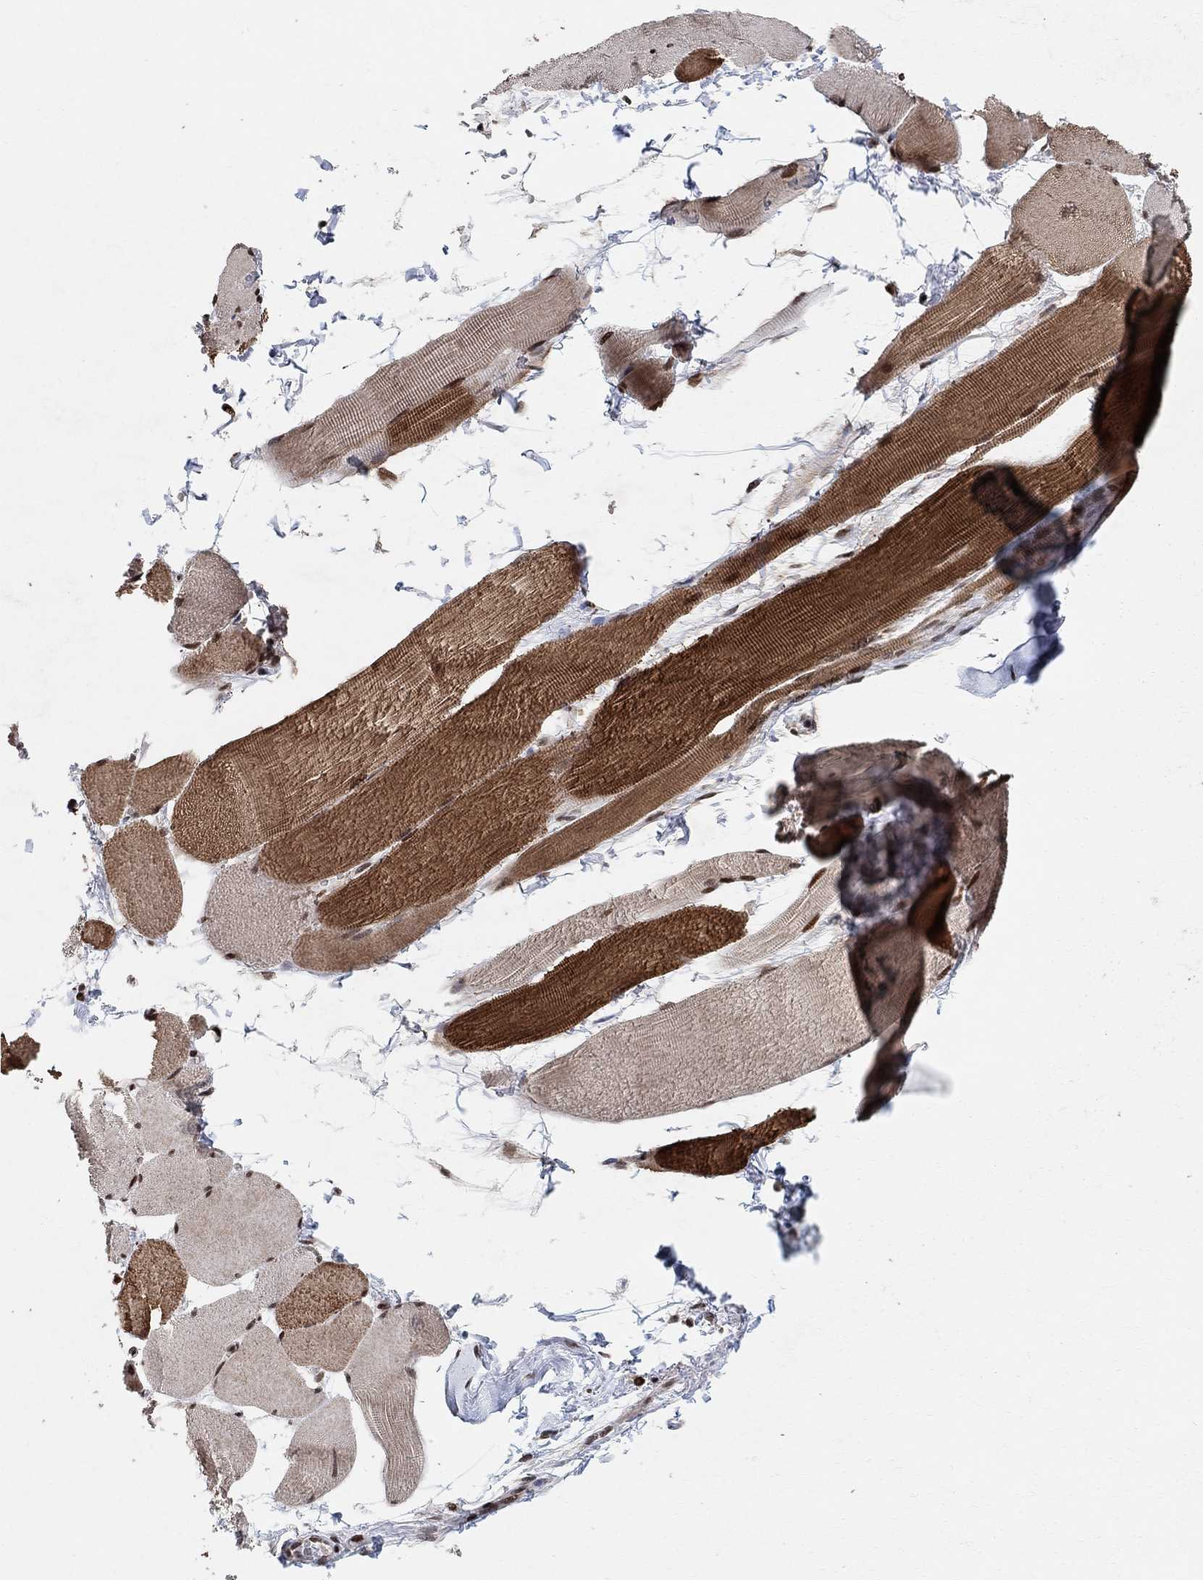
{"staining": {"intensity": "strong", "quantity": "<25%", "location": "cytoplasmic/membranous,nuclear"}, "tissue": "skeletal muscle", "cell_type": "Myocytes", "image_type": "normal", "snomed": [{"axis": "morphology", "description": "Normal tissue, NOS"}, {"axis": "topography", "description": "Skeletal muscle"}], "caption": "Strong cytoplasmic/membranous,nuclear staining is appreciated in approximately <25% of myocytes in benign skeletal muscle.", "gene": "E4F1", "patient": {"sex": "male", "age": 56}}